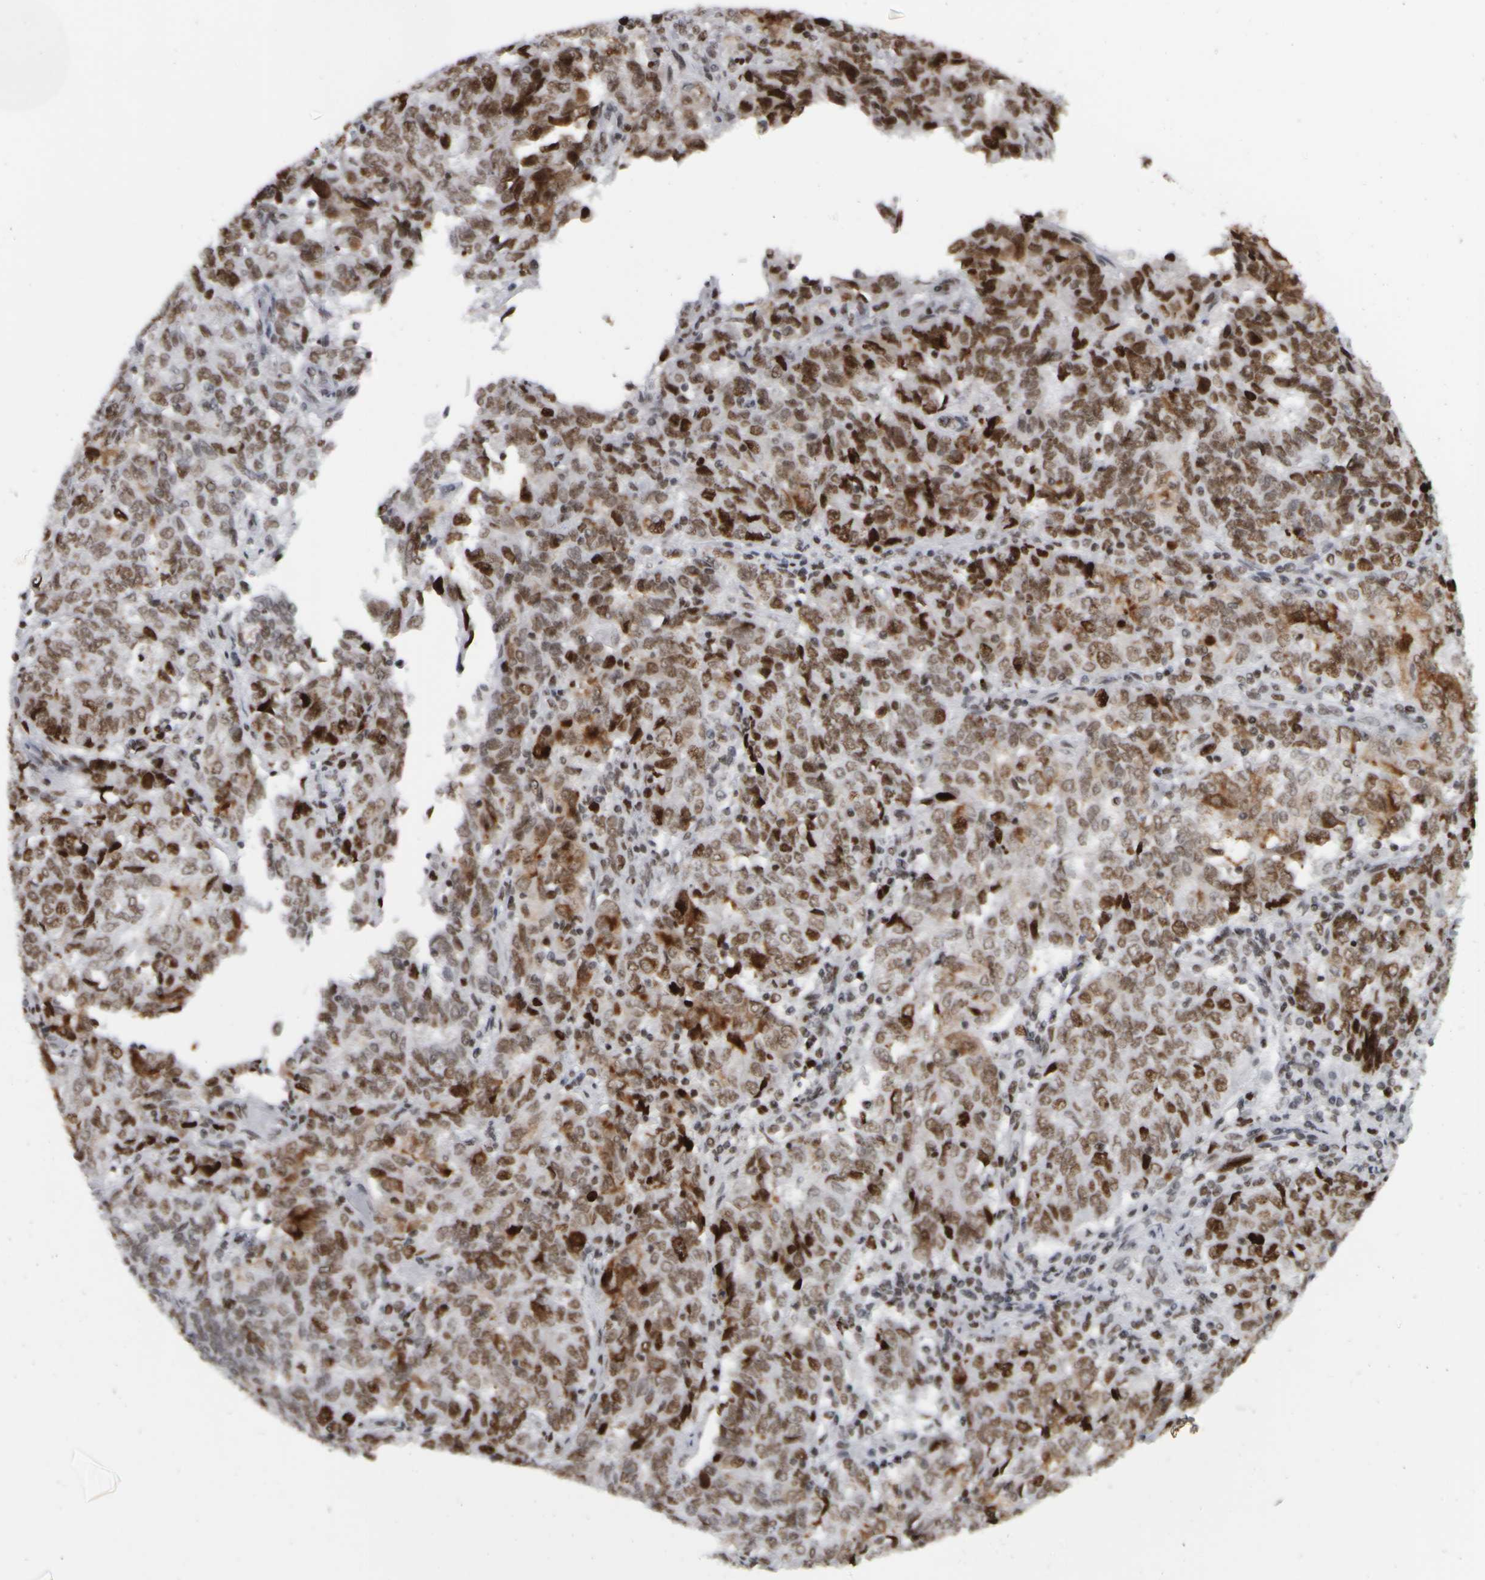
{"staining": {"intensity": "moderate", "quantity": ">75%", "location": "nuclear"}, "tissue": "endometrial cancer", "cell_type": "Tumor cells", "image_type": "cancer", "snomed": [{"axis": "morphology", "description": "Adenocarcinoma, NOS"}, {"axis": "topography", "description": "Endometrium"}], "caption": "Endometrial cancer (adenocarcinoma) stained with immunohistochemistry demonstrates moderate nuclear staining in approximately >75% of tumor cells. The protein of interest is shown in brown color, while the nuclei are stained blue.", "gene": "TOP2B", "patient": {"sex": "female", "age": 80}}